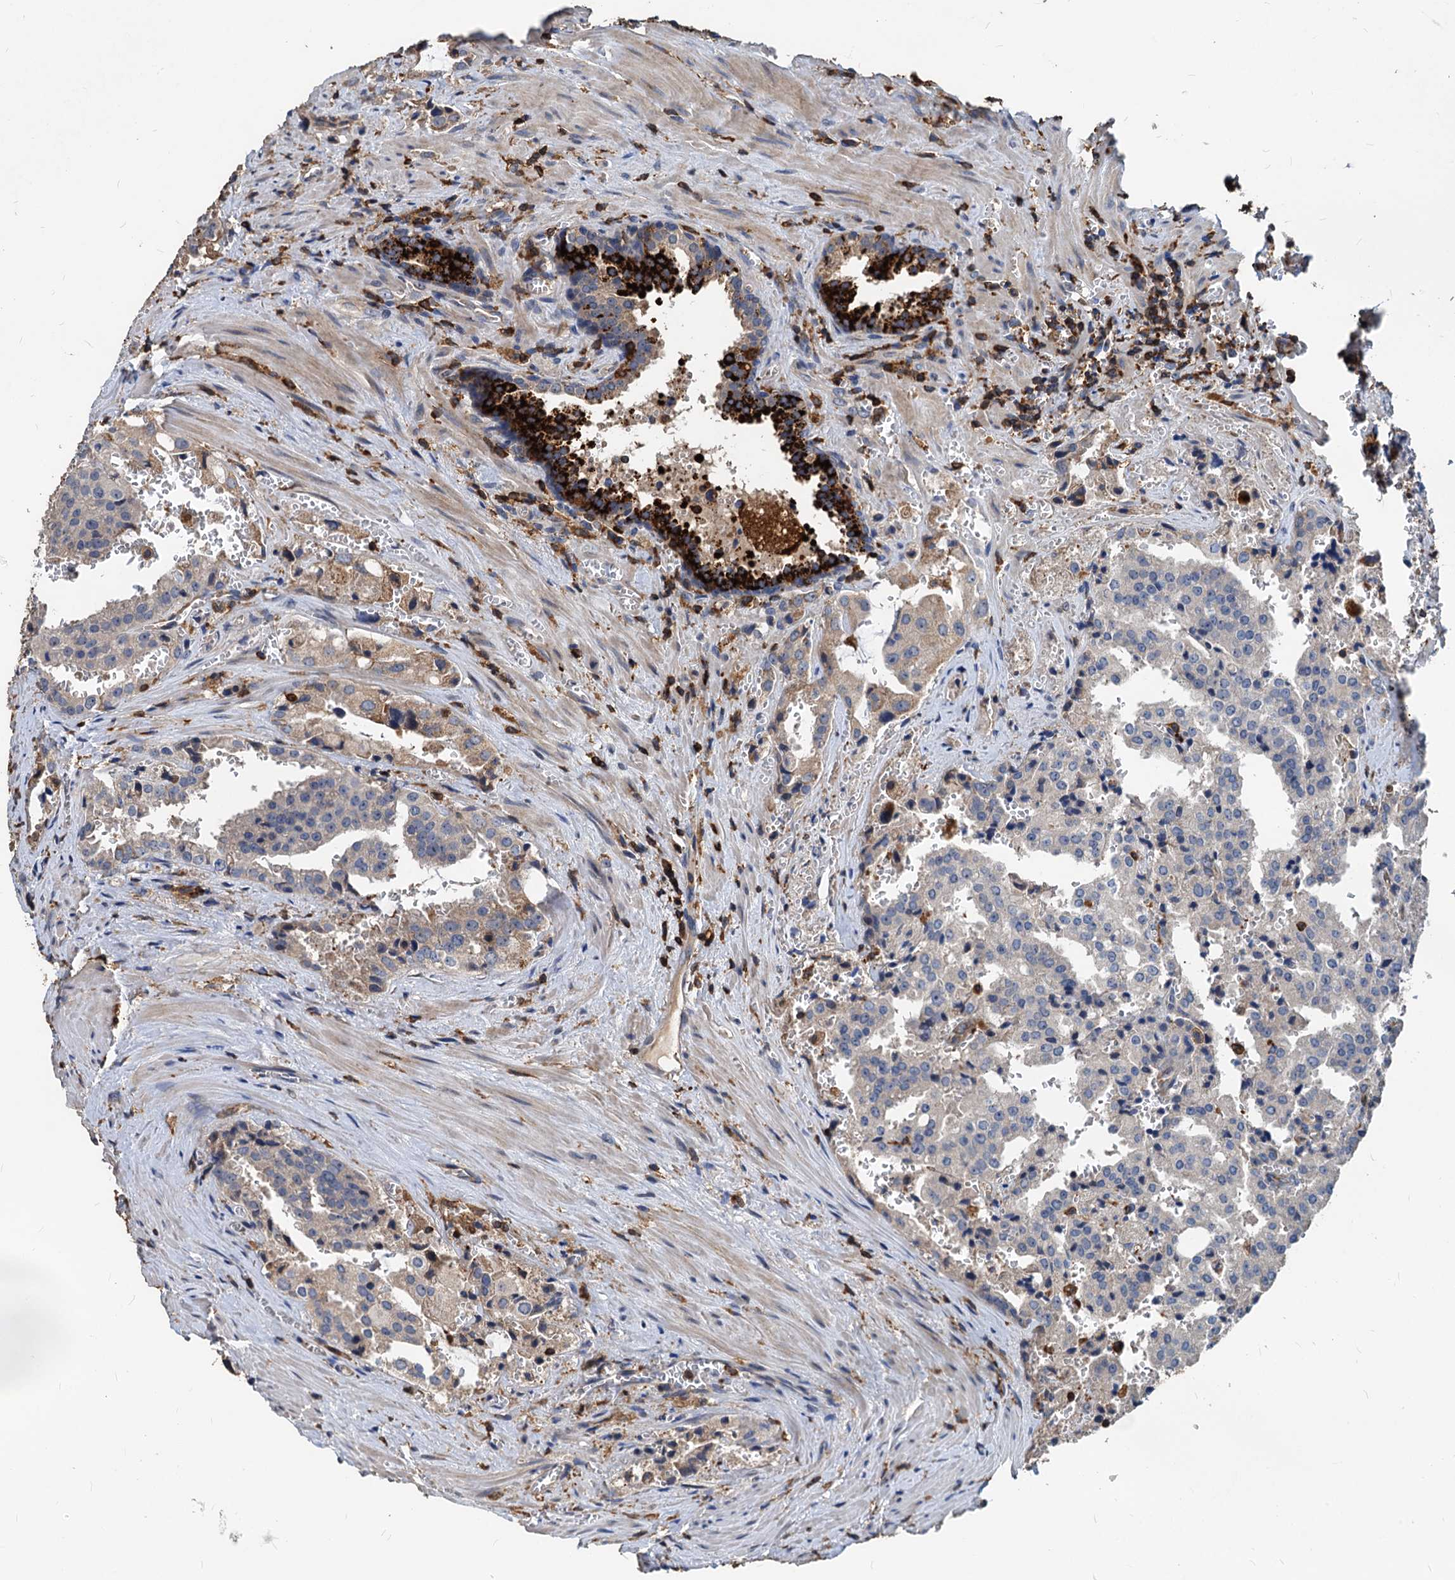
{"staining": {"intensity": "negative", "quantity": "none", "location": "none"}, "tissue": "prostate cancer", "cell_type": "Tumor cells", "image_type": "cancer", "snomed": [{"axis": "morphology", "description": "Adenocarcinoma, High grade"}, {"axis": "topography", "description": "Prostate"}], "caption": "Prostate cancer was stained to show a protein in brown. There is no significant staining in tumor cells.", "gene": "LCP2", "patient": {"sex": "male", "age": 68}}